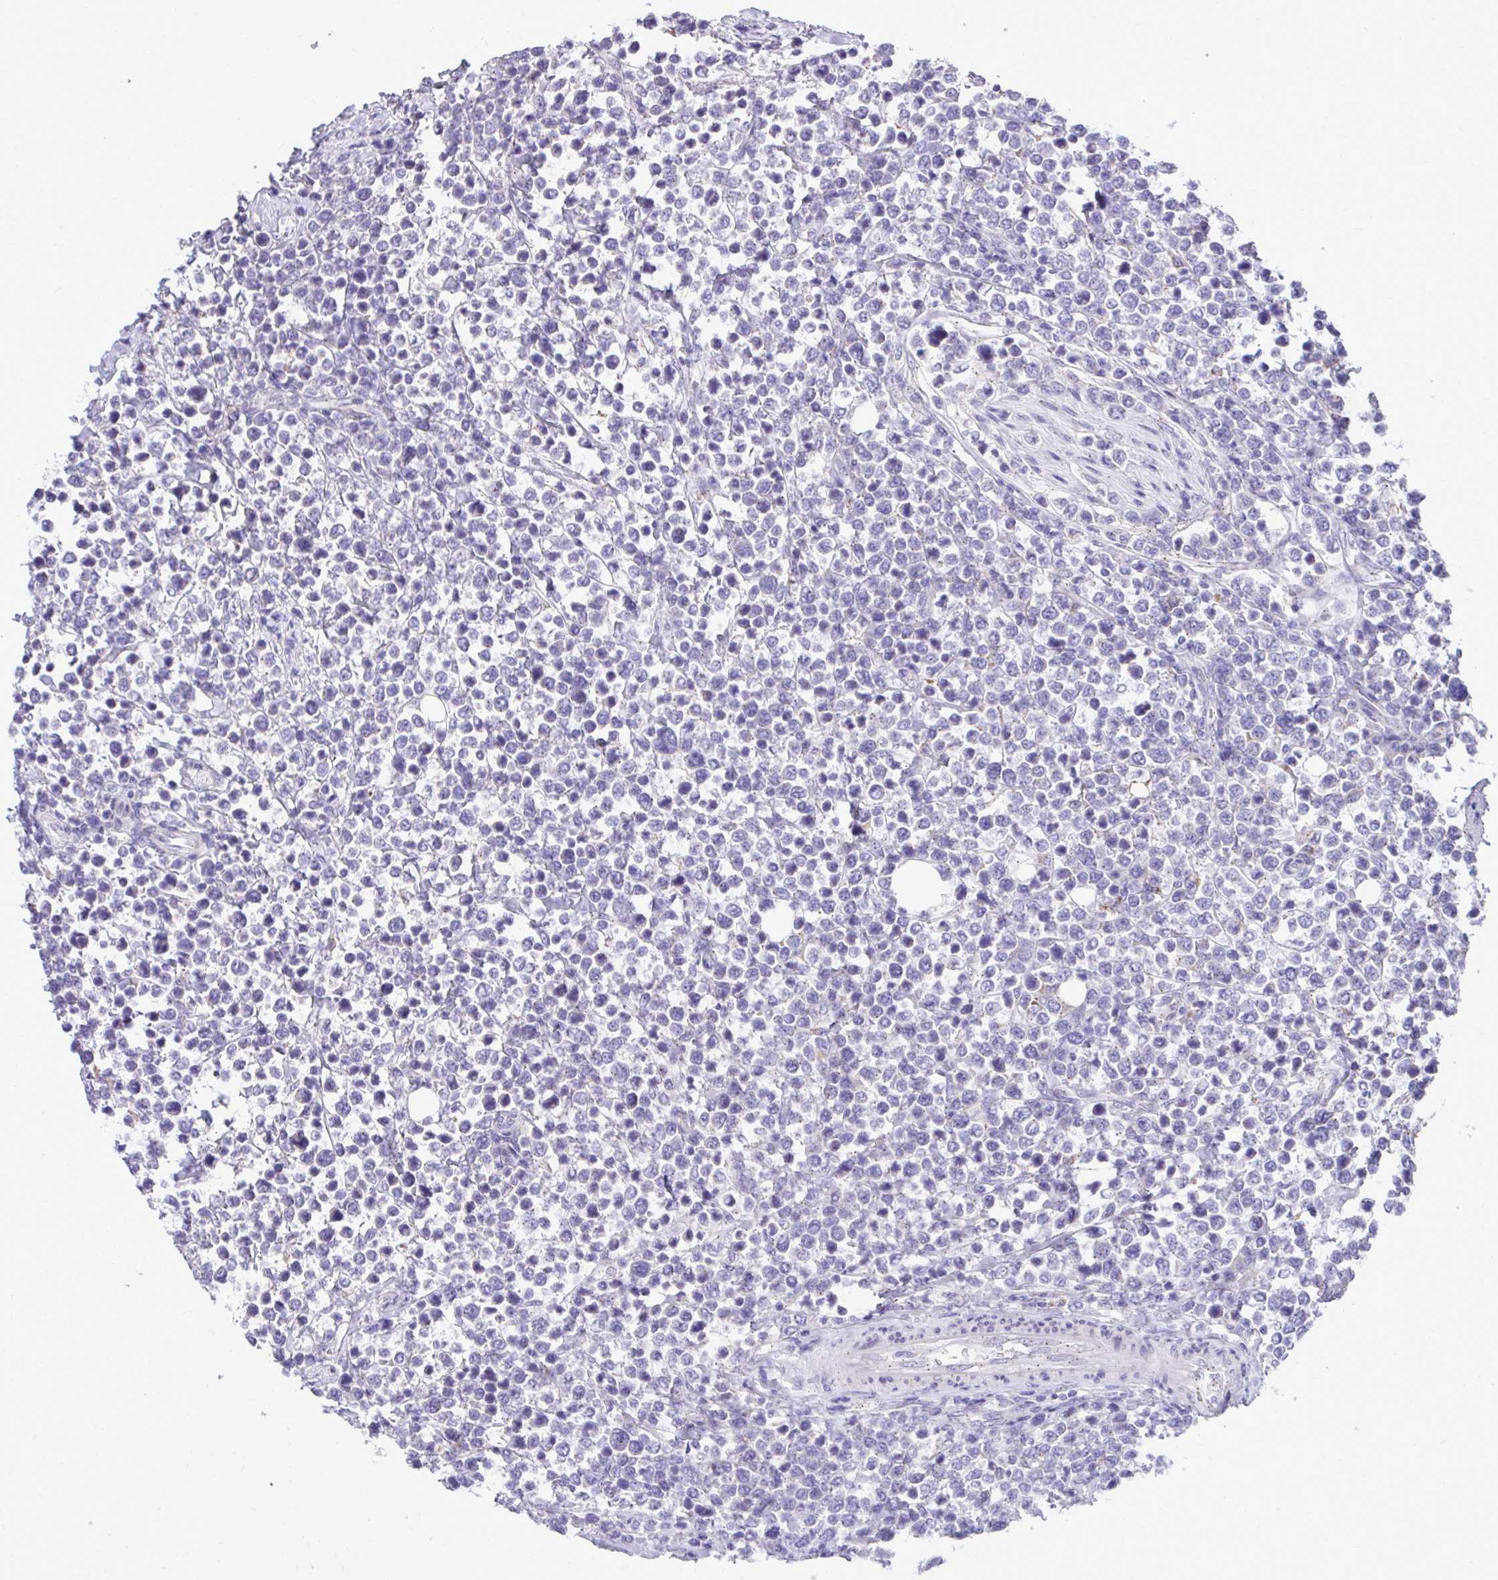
{"staining": {"intensity": "negative", "quantity": "none", "location": "none"}, "tissue": "lymphoma", "cell_type": "Tumor cells", "image_type": "cancer", "snomed": [{"axis": "morphology", "description": "Malignant lymphoma, non-Hodgkin's type, High grade"}, {"axis": "topography", "description": "Soft tissue"}], "caption": "The photomicrograph shows no significant positivity in tumor cells of lymphoma.", "gene": "CEACAM18", "patient": {"sex": "female", "age": 56}}